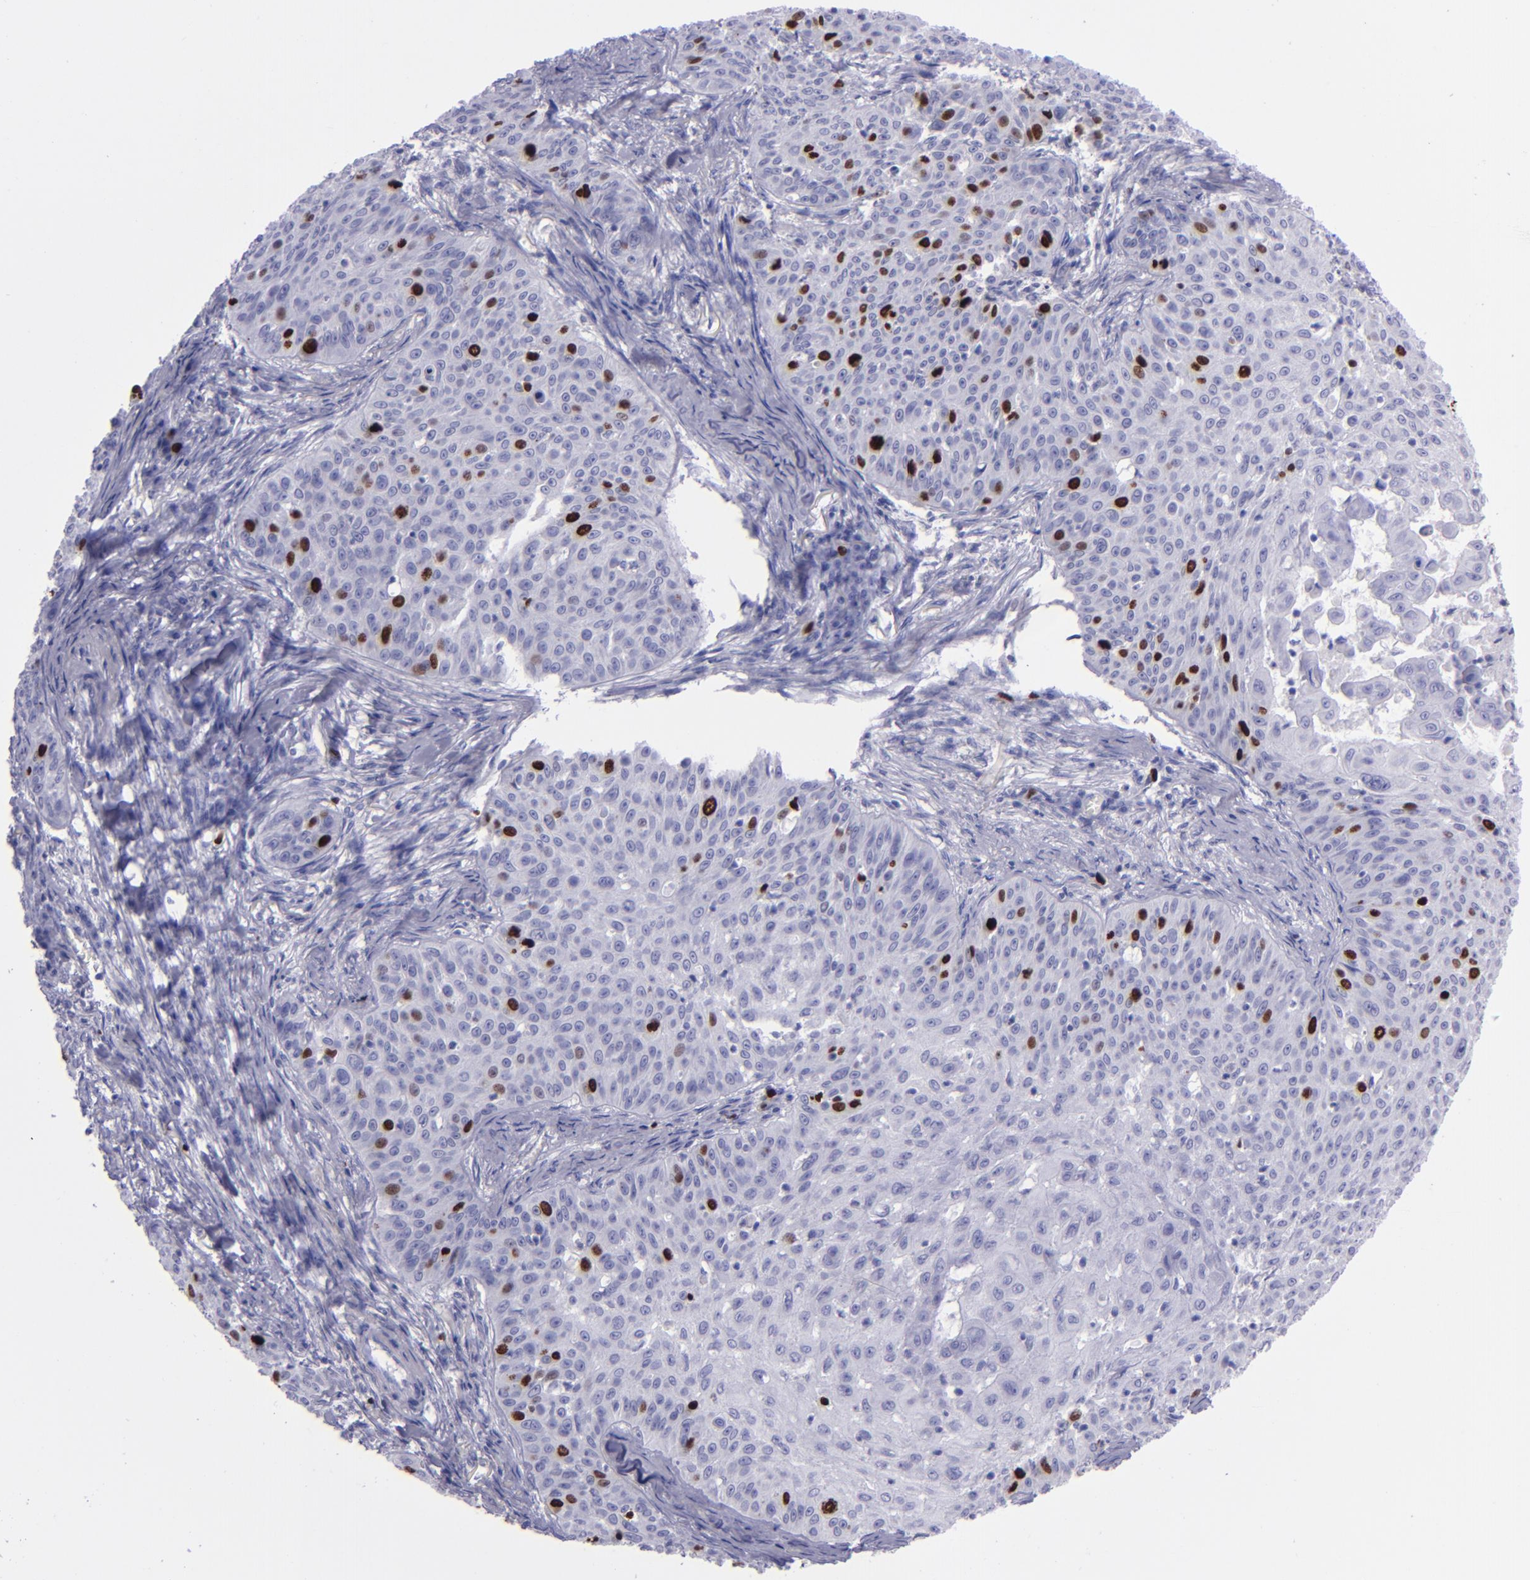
{"staining": {"intensity": "strong", "quantity": "<25%", "location": "nuclear"}, "tissue": "skin cancer", "cell_type": "Tumor cells", "image_type": "cancer", "snomed": [{"axis": "morphology", "description": "Squamous cell carcinoma, NOS"}, {"axis": "topography", "description": "Skin"}], "caption": "Tumor cells show medium levels of strong nuclear staining in about <25% of cells in human skin cancer. (Brightfield microscopy of DAB IHC at high magnification).", "gene": "TOP2A", "patient": {"sex": "male", "age": 82}}